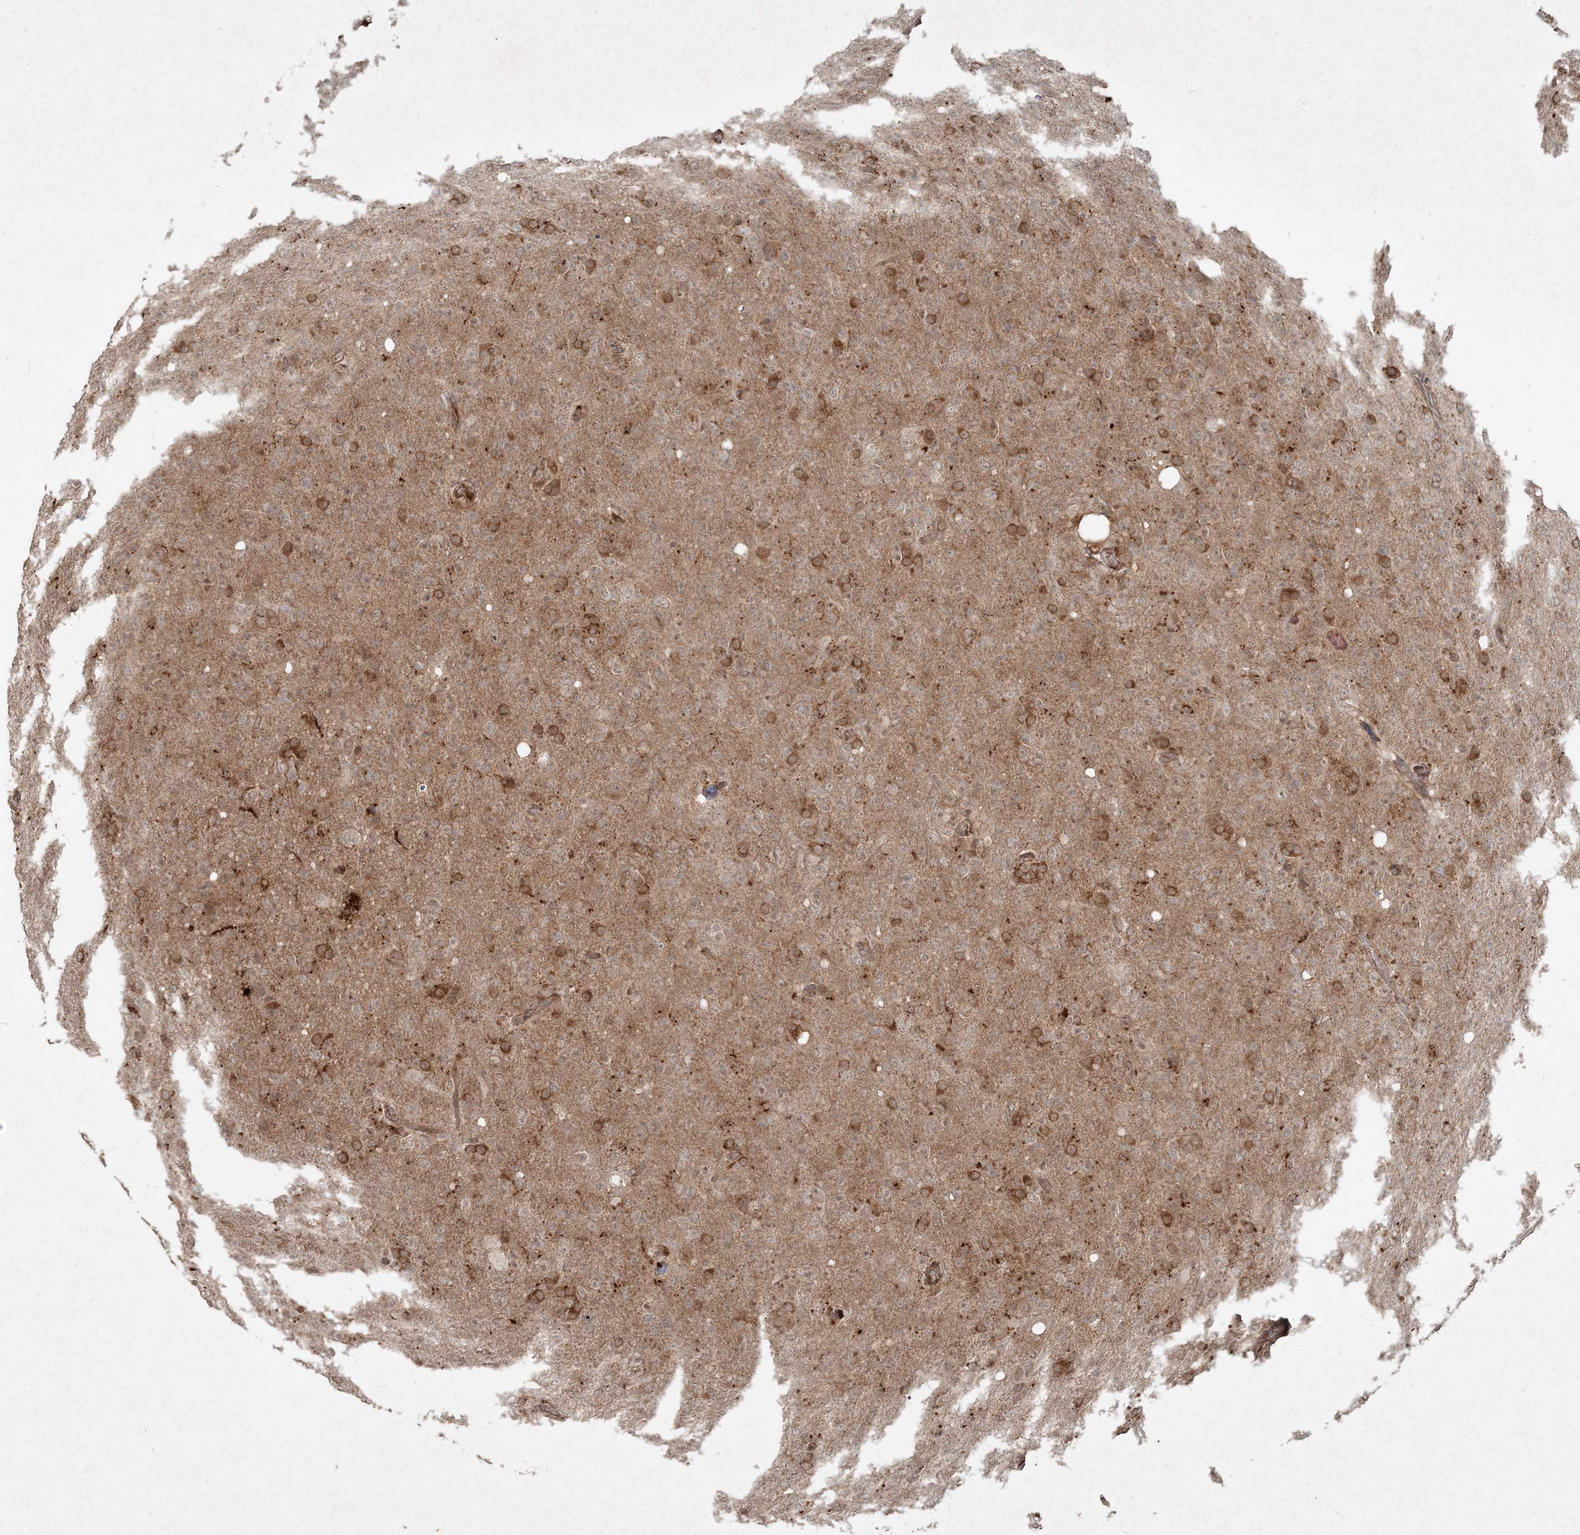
{"staining": {"intensity": "moderate", "quantity": "25%-75%", "location": "cytoplasmic/membranous"}, "tissue": "glioma", "cell_type": "Tumor cells", "image_type": "cancer", "snomed": [{"axis": "morphology", "description": "Glioma, malignant, High grade"}, {"axis": "topography", "description": "Brain"}], "caption": "Brown immunohistochemical staining in malignant glioma (high-grade) shows moderate cytoplasmic/membranous staining in about 25%-75% of tumor cells.", "gene": "NARS1", "patient": {"sex": "female", "age": 57}}